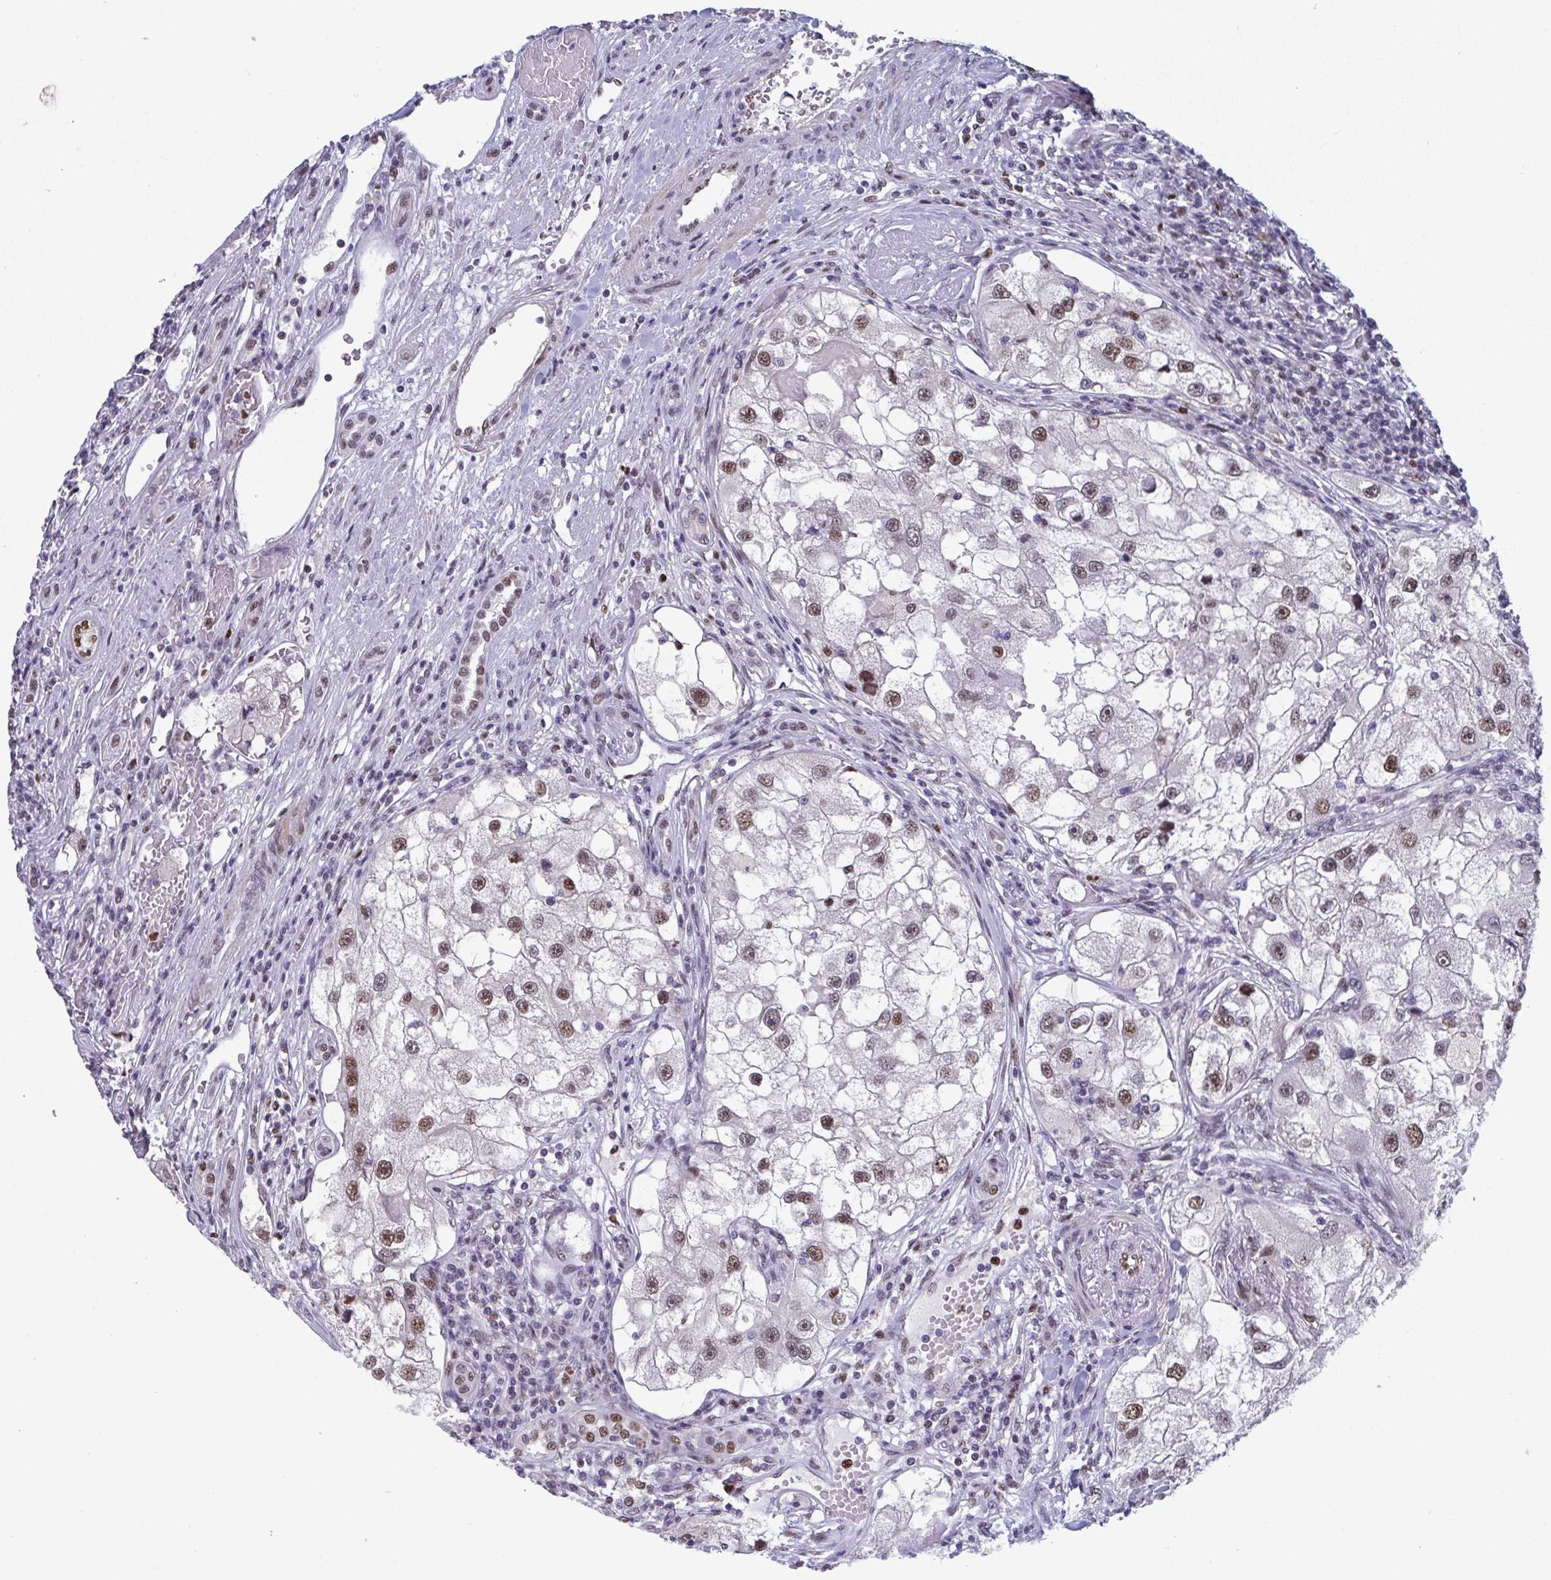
{"staining": {"intensity": "moderate", "quantity": ">75%", "location": "nuclear"}, "tissue": "renal cancer", "cell_type": "Tumor cells", "image_type": "cancer", "snomed": [{"axis": "morphology", "description": "Adenocarcinoma, NOS"}, {"axis": "topography", "description": "Kidney"}], "caption": "Renal adenocarcinoma was stained to show a protein in brown. There is medium levels of moderate nuclear staining in about >75% of tumor cells.", "gene": "JDP2", "patient": {"sex": "male", "age": 63}}